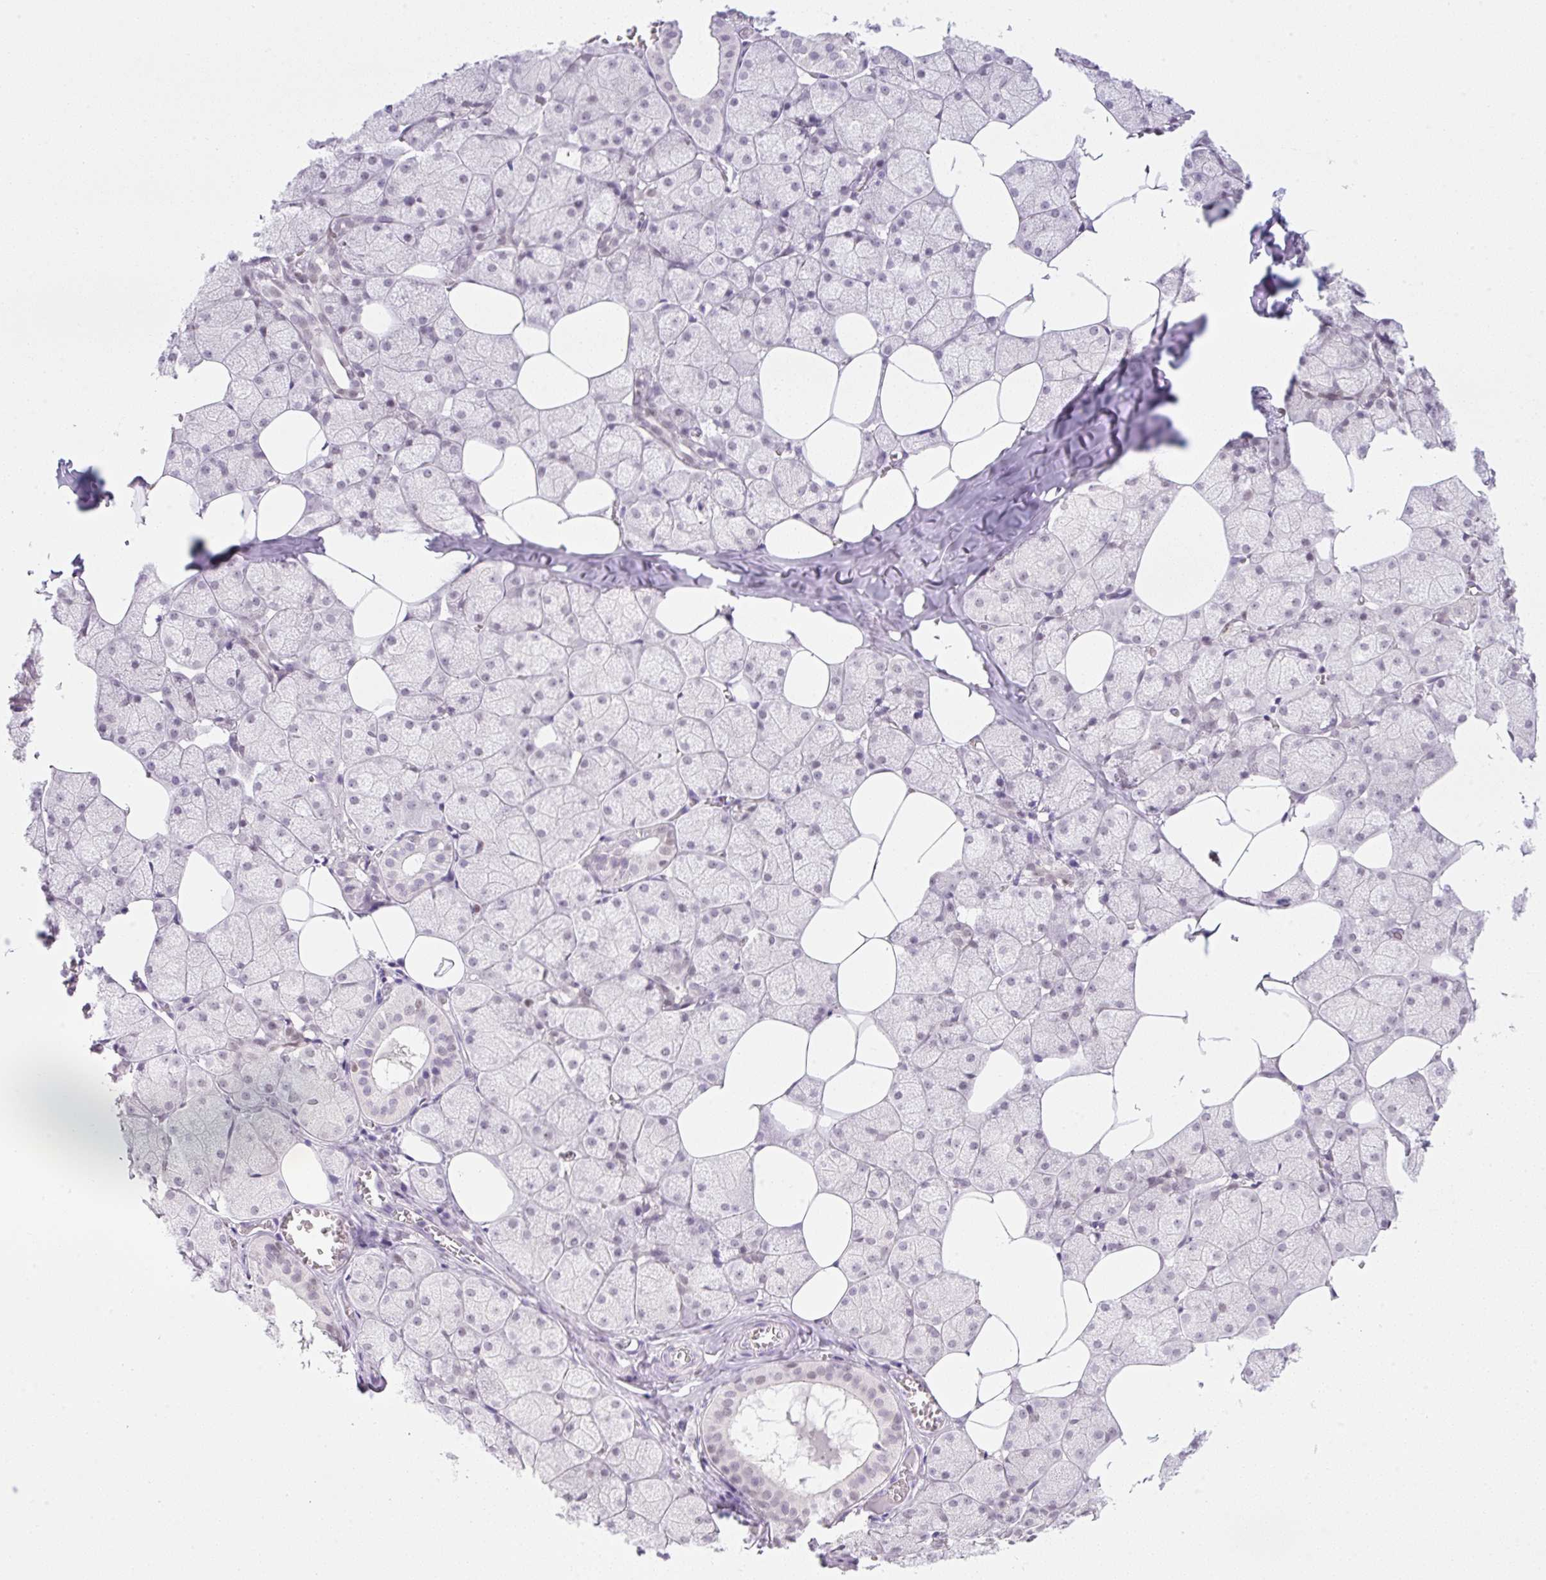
{"staining": {"intensity": "moderate", "quantity": "<25%", "location": "nuclear"}, "tissue": "salivary gland", "cell_type": "Glandular cells", "image_type": "normal", "snomed": [{"axis": "morphology", "description": "Normal tissue, NOS"}, {"axis": "topography", "description": "Salivary gland"}, {"axis": "topography", "description": "Peripheral nerve tissue"}], "caption": "A histopathology image showing moderate nuclear expression in approximately <25% of glandular cells in benign salivary gland, as visualized by brown immunohistochemical staining.", "gene": "TLE3", "patient": {"sex": "male", "age": 38}}